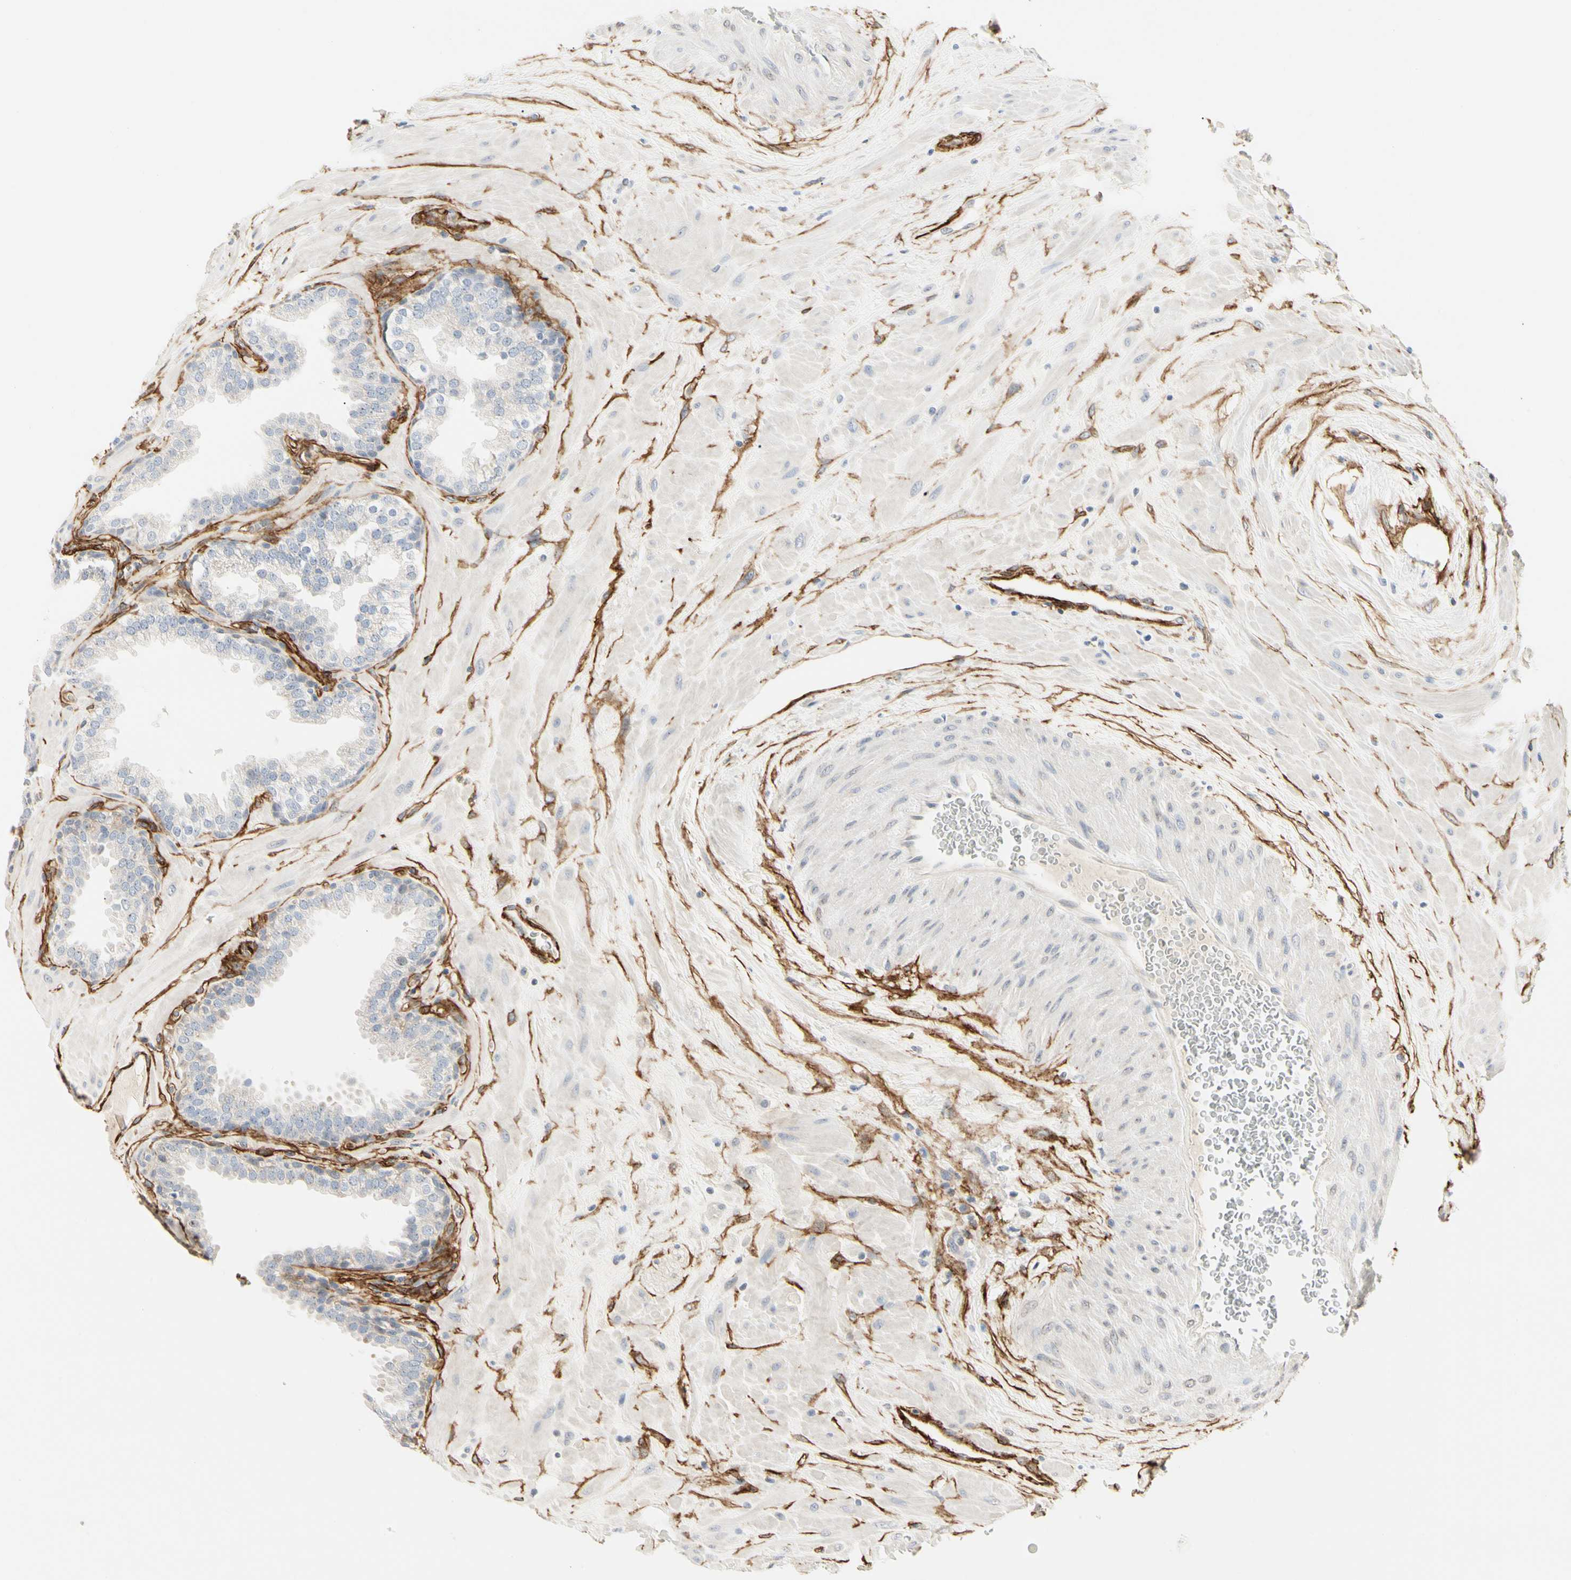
{"staining": {"intensity": "negative", "quantity": "none", "location": "none"}, "tissue": "prostate", "cell_type": "Glandular cells", "image_type": "normal", "snomed": [{"axis": "morphology", "description": "Normal tissue, NOS"}, {"axis": "topography", "description": "Prostate"}], "caption": "There is no significant staining in glandular cells of prostate. (Immunohistochemistry, brightfield microscopy, high magnification).", "gene": "GGT5", "patient": {"sex": "male", "age": 51}}